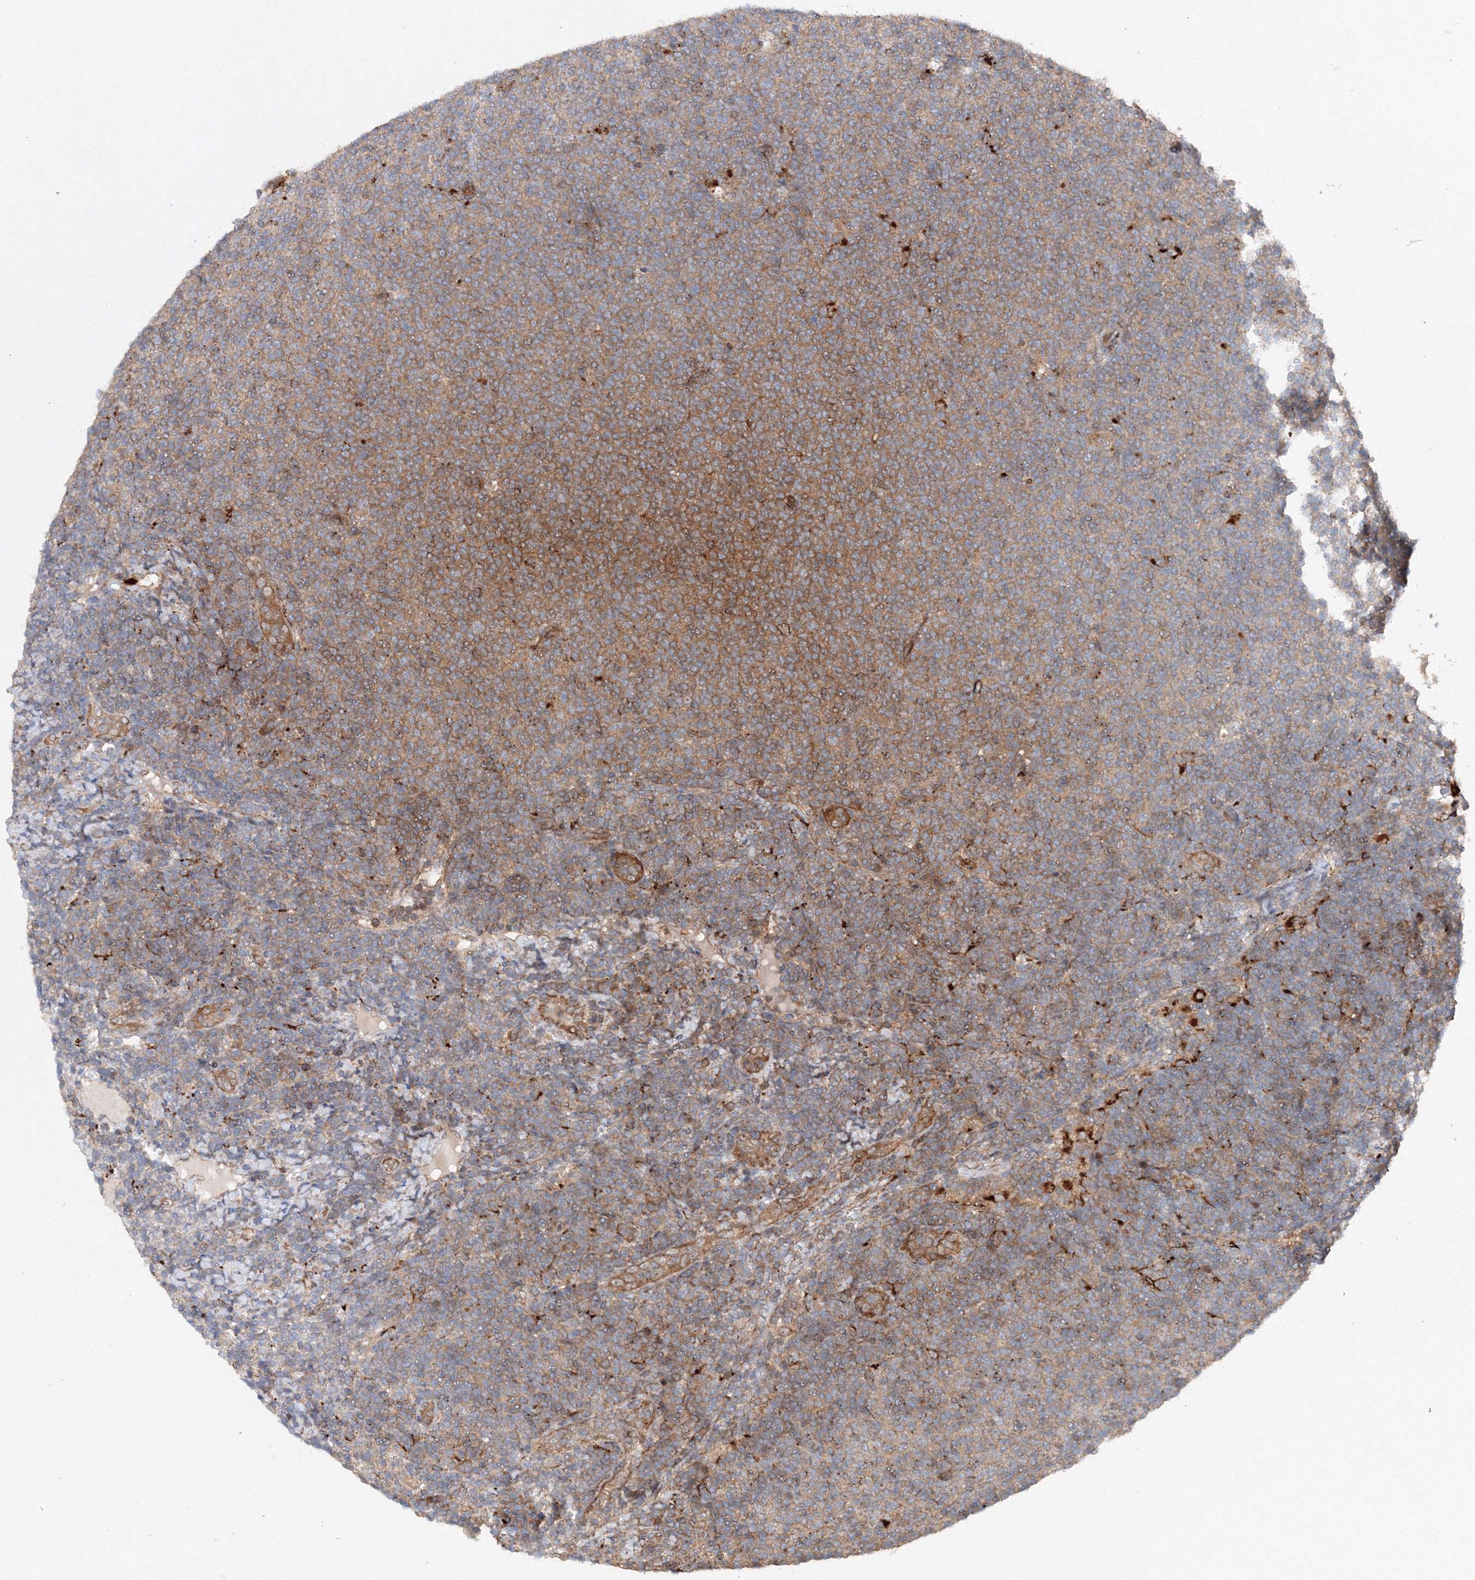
{"staining": {"intensity": "moderate", "quantity": "25%-75%", "location": "cytoplasmic/membranous"}, "tissue": "lymphoma", "cell_type": "Tumor cells", "image_type": "cancer", "snomed": [{"axis": "morphology", "description": "Malignant lymphoma, non-Hodgkin's type, Low grade"}, {"axis": "topography", "description": "Lymph node"}], "caption": "Brown immunohistochemical staining in human low-grade malignant lymphoma, non-Hodgkin's type shows moderate cytoplasmic/membranous staining in approximately 25%-75% of tumor cells. (IHC, brightfield microscopy, high magnification).", "gene": "DCTD", "patient": {"sex": "male", "age": 66}}